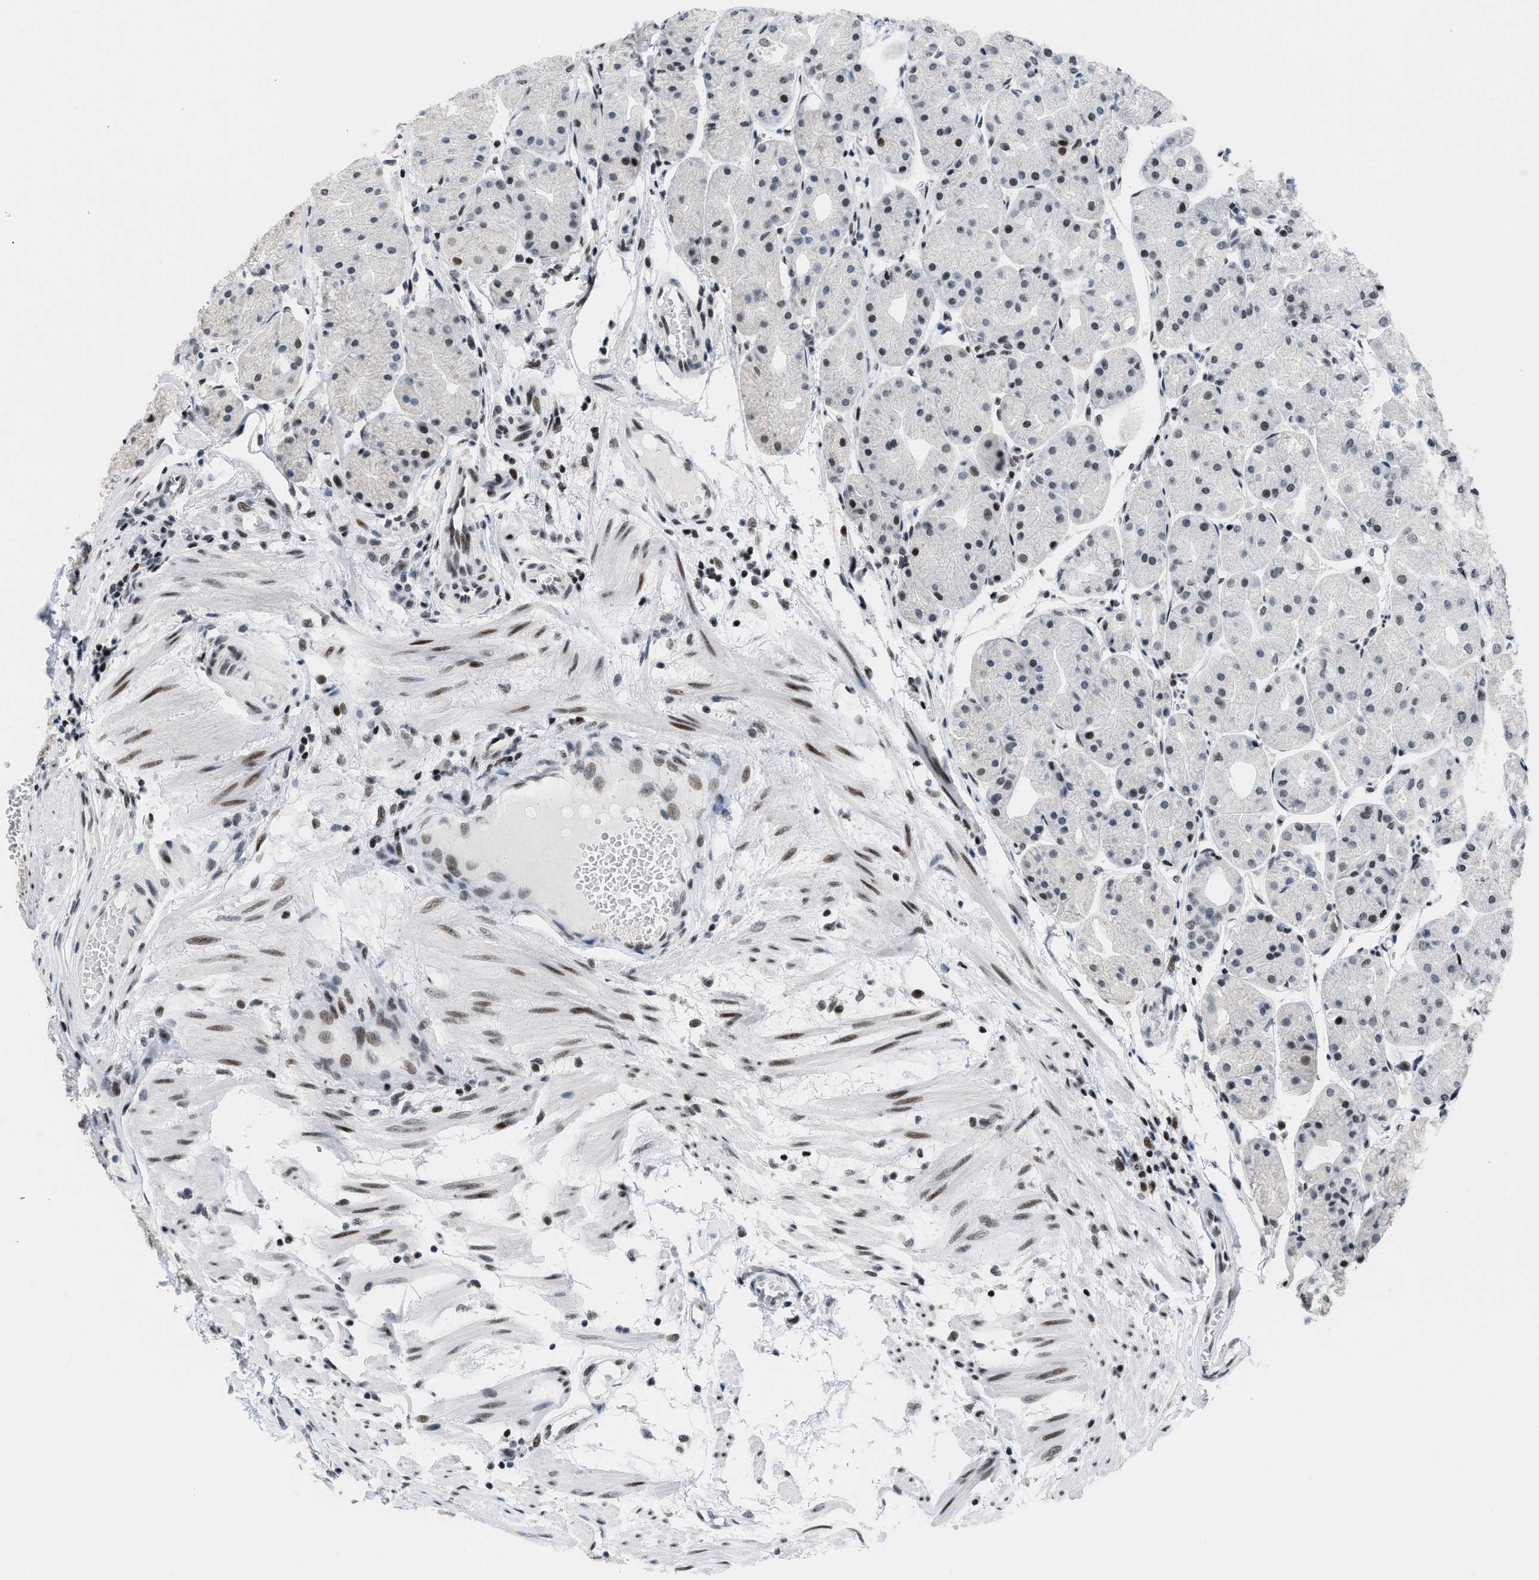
{"staining": {"intensity": "moderate", "quantity": "25%-75%", "location": "nuclear"}, "tissue": "stomach", "cell_type": "Glandular cells", "image_type": "normal", "snomed": [{"axis": "morphology", "description": "Normal tissue, NOS"}, {"axis": "topography", "description": "Stomach, upper"}], "caption": "Immunohistochemistry (DAB (3,3'-diaminobenzidine)) staining of normal human stomach exhibits moderate nuclear protein positivity in approximately 25%-75% of glandular cells. The protein is stained brown, and the nuclei are stained in blue (DAB IHC with brightfield microscopy, high magnification).", "gene": "TERF2IP", "patient": {"sex": "male", "age": 72}}